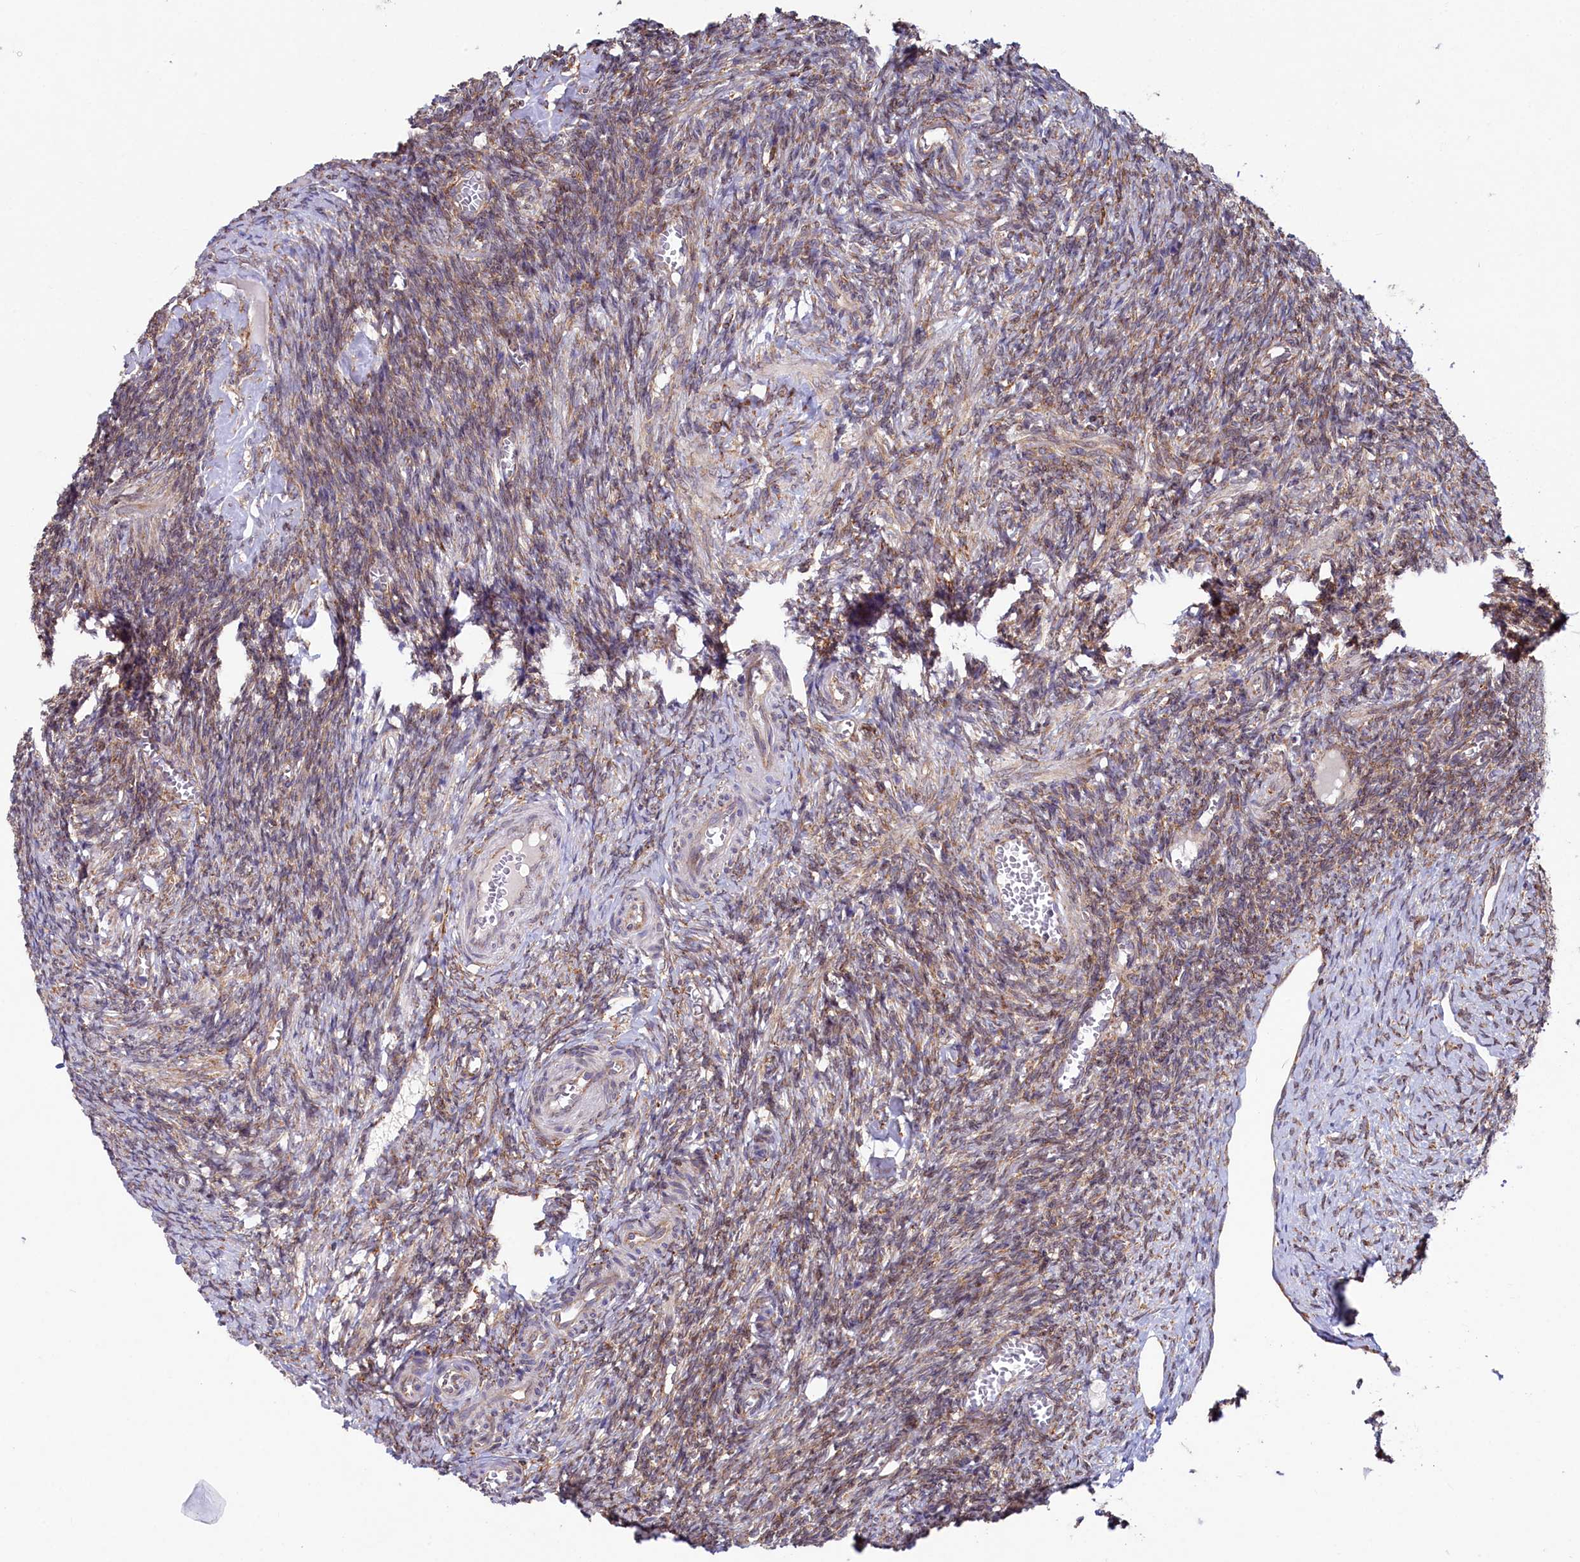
{"staining": {"intensity": "moderate", "quantity": "25%-75%", "location": "cytoplasmic/membranous"}, "tissue": "ovary", "cell_type": "Ovarian stroma cells", "image_type": "normal", "snomed": [{"axis": "morphology", "description": "Normal tissue, NOS"}, {"axis": "topography", "description": "Ovary"}], "caption": "This image reveals normal ovary stained with IHC to label a protein in brown. The cytoplasmic/membranous of ovarian stroma cells show moderate positivity for the protein. Nuclei are counter-stained blue.", "gene": "CHID1", "patient": {"sex": "female", "age": 27}}